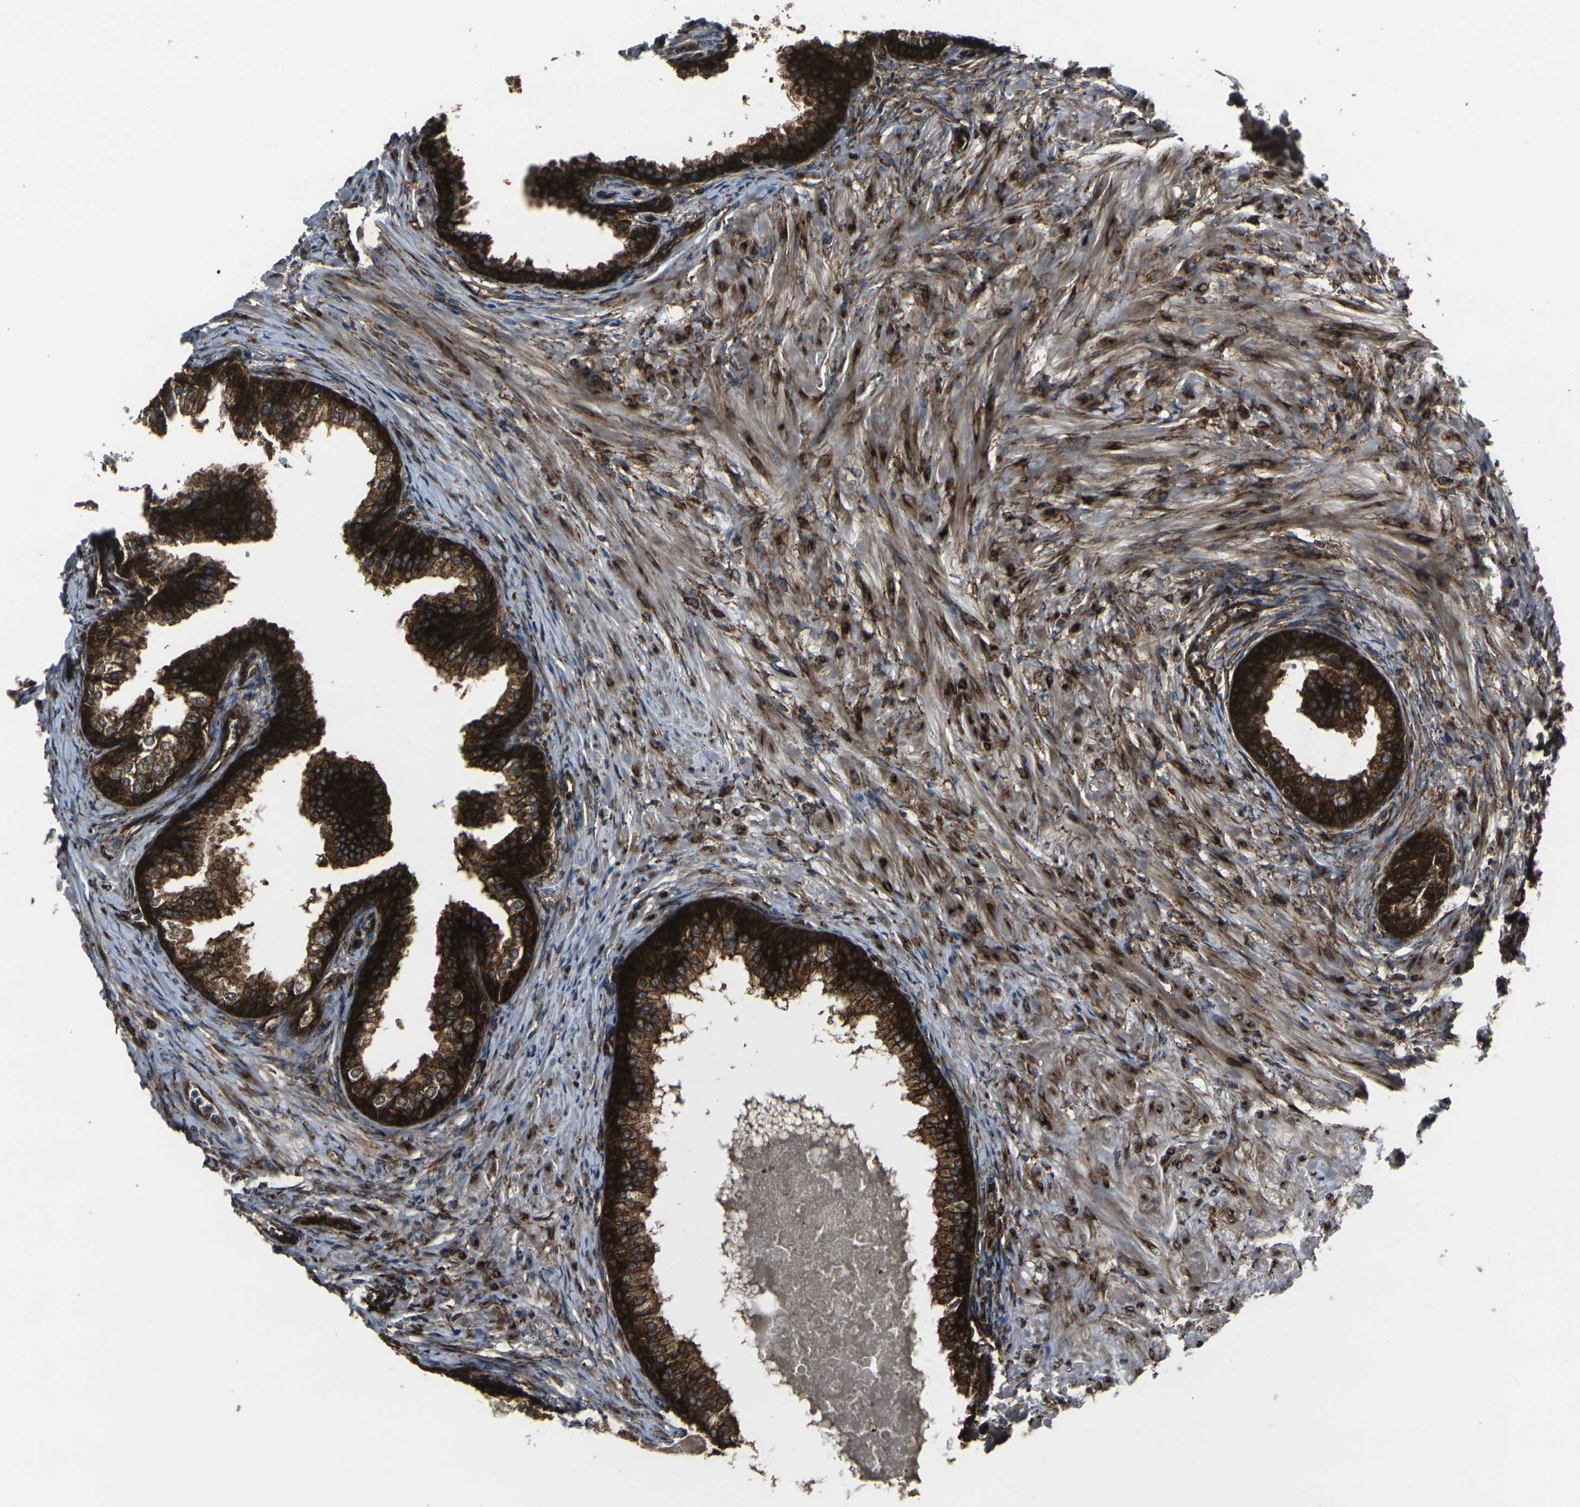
{"staining": {"intensity": "strong", "quantity": ">75%", "location": "cytoplasmic/membranous"}, "tissue": "prostate", "cell_type": "Glandular cells", "image_type": "normal", "snomed": [{"axis": "morphology", "description": "Normal tissue, NOS"}, {"axis": "morphology", "description": "Urothelial carcinoma, Low grade"}, {"axis": "topography", "description": "Urinary bladder"}, {"axis": "topography", "description": "Prostate"}], "caption": "Protein expression by IHC displays strong cytoplasmic/membranous positivity in approximately >75% of glandular cells in normal prostate. Immunohistochemistry stains the protein in brown and the nuclei are stained blue.", "gene": "MARCHF2", "patient": {"sex": "male", "age": 60}}